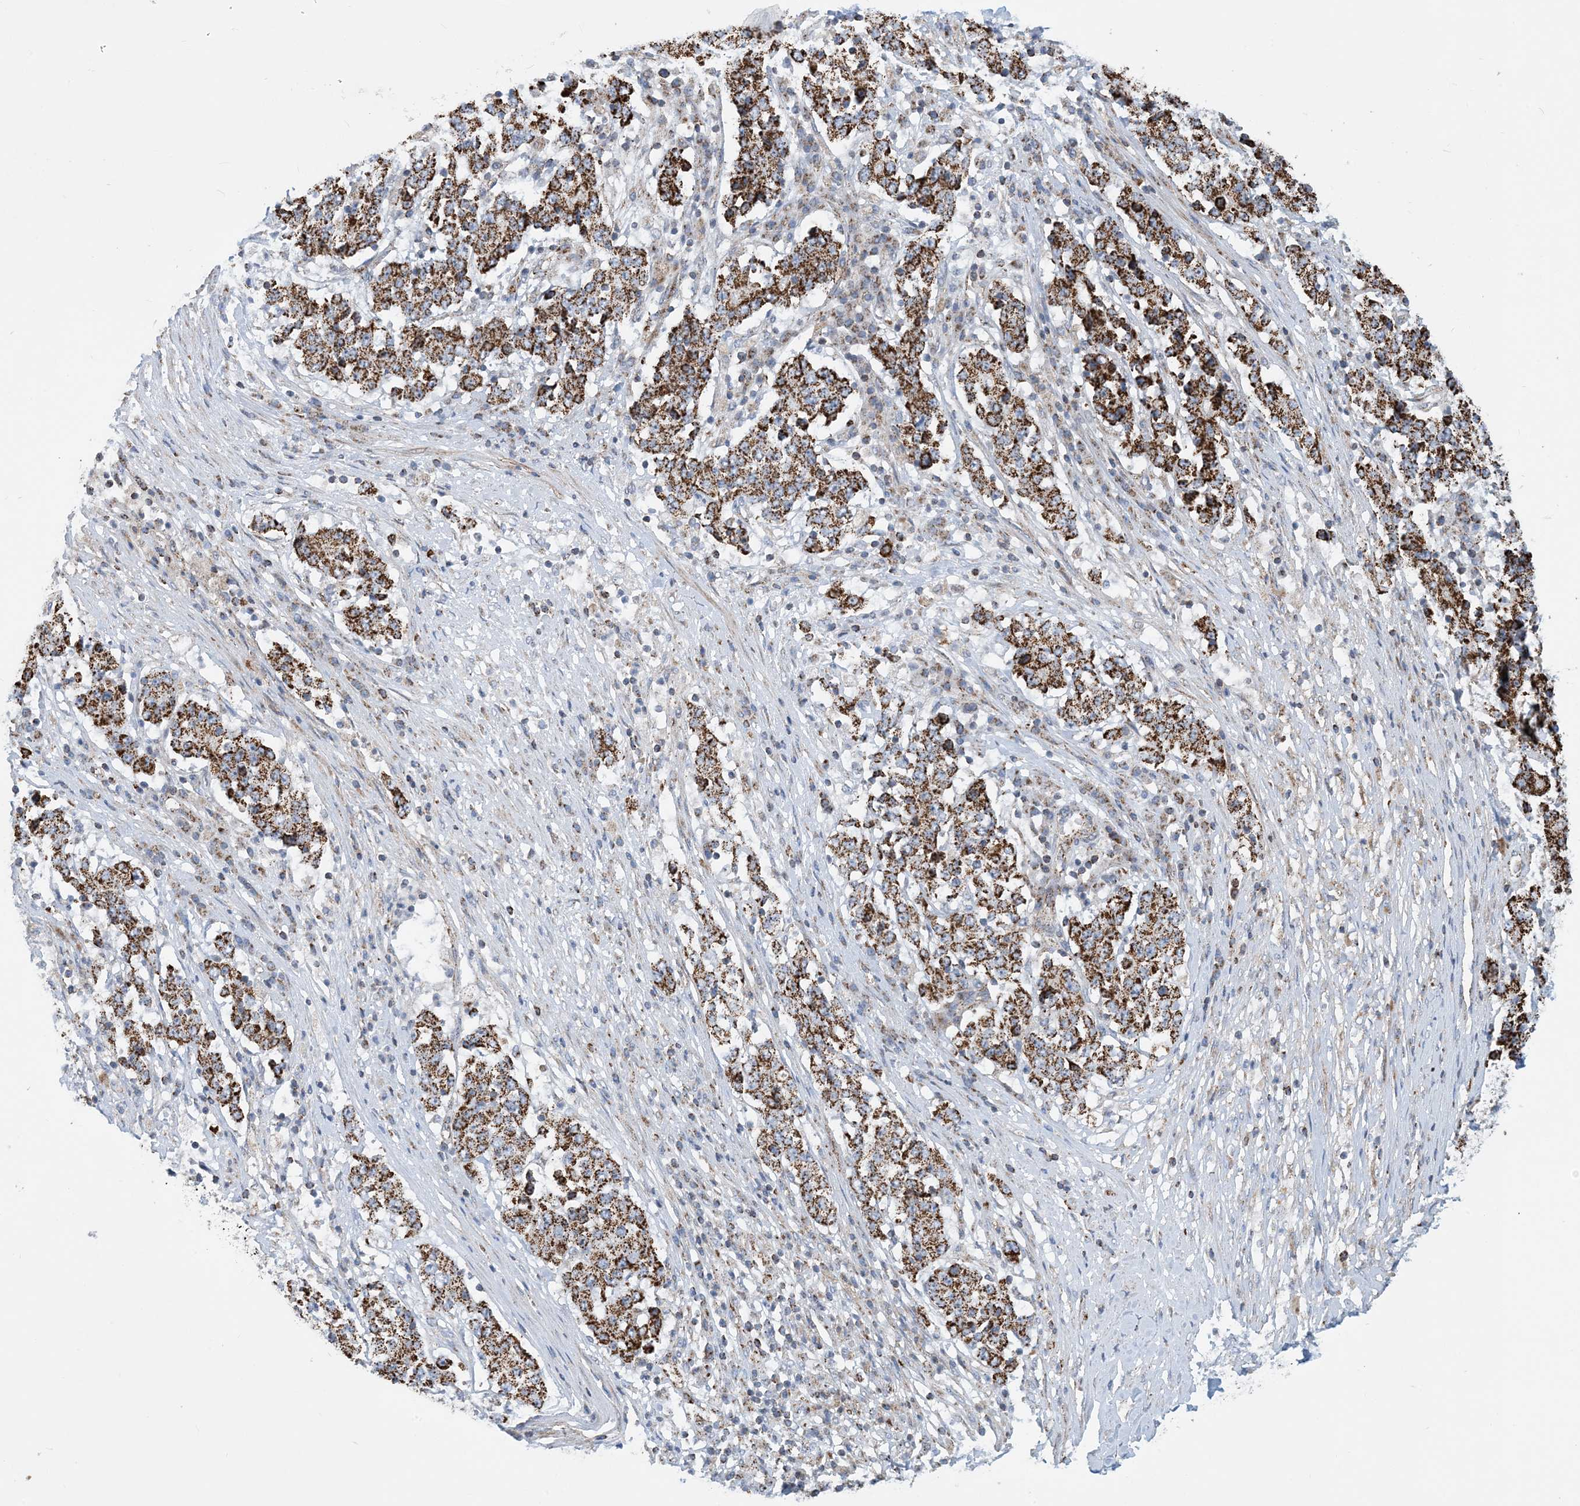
{"staining": {"intensity": "strong", "quantity": ">75%", "location": "cytoplasmic/membranous"}, "tissue": "stomach cancer", "cell_type": "Tumor cells", "image_type": "cancer", "snomed": [{"axis": "morphology", "description": "Adenocarcinoma, NOS"}, {"axis": "topography", "description": "Stomach"}], "caption": "The histopathology image displays immunohistochemical staining of stomach adenocarcinoma. There is strong cytoplasmic/membranous positivity is seen in about >75% of tumor cells.", "gene": "PCDHGA1", "patient": {"sex": "male", "age": 59}}